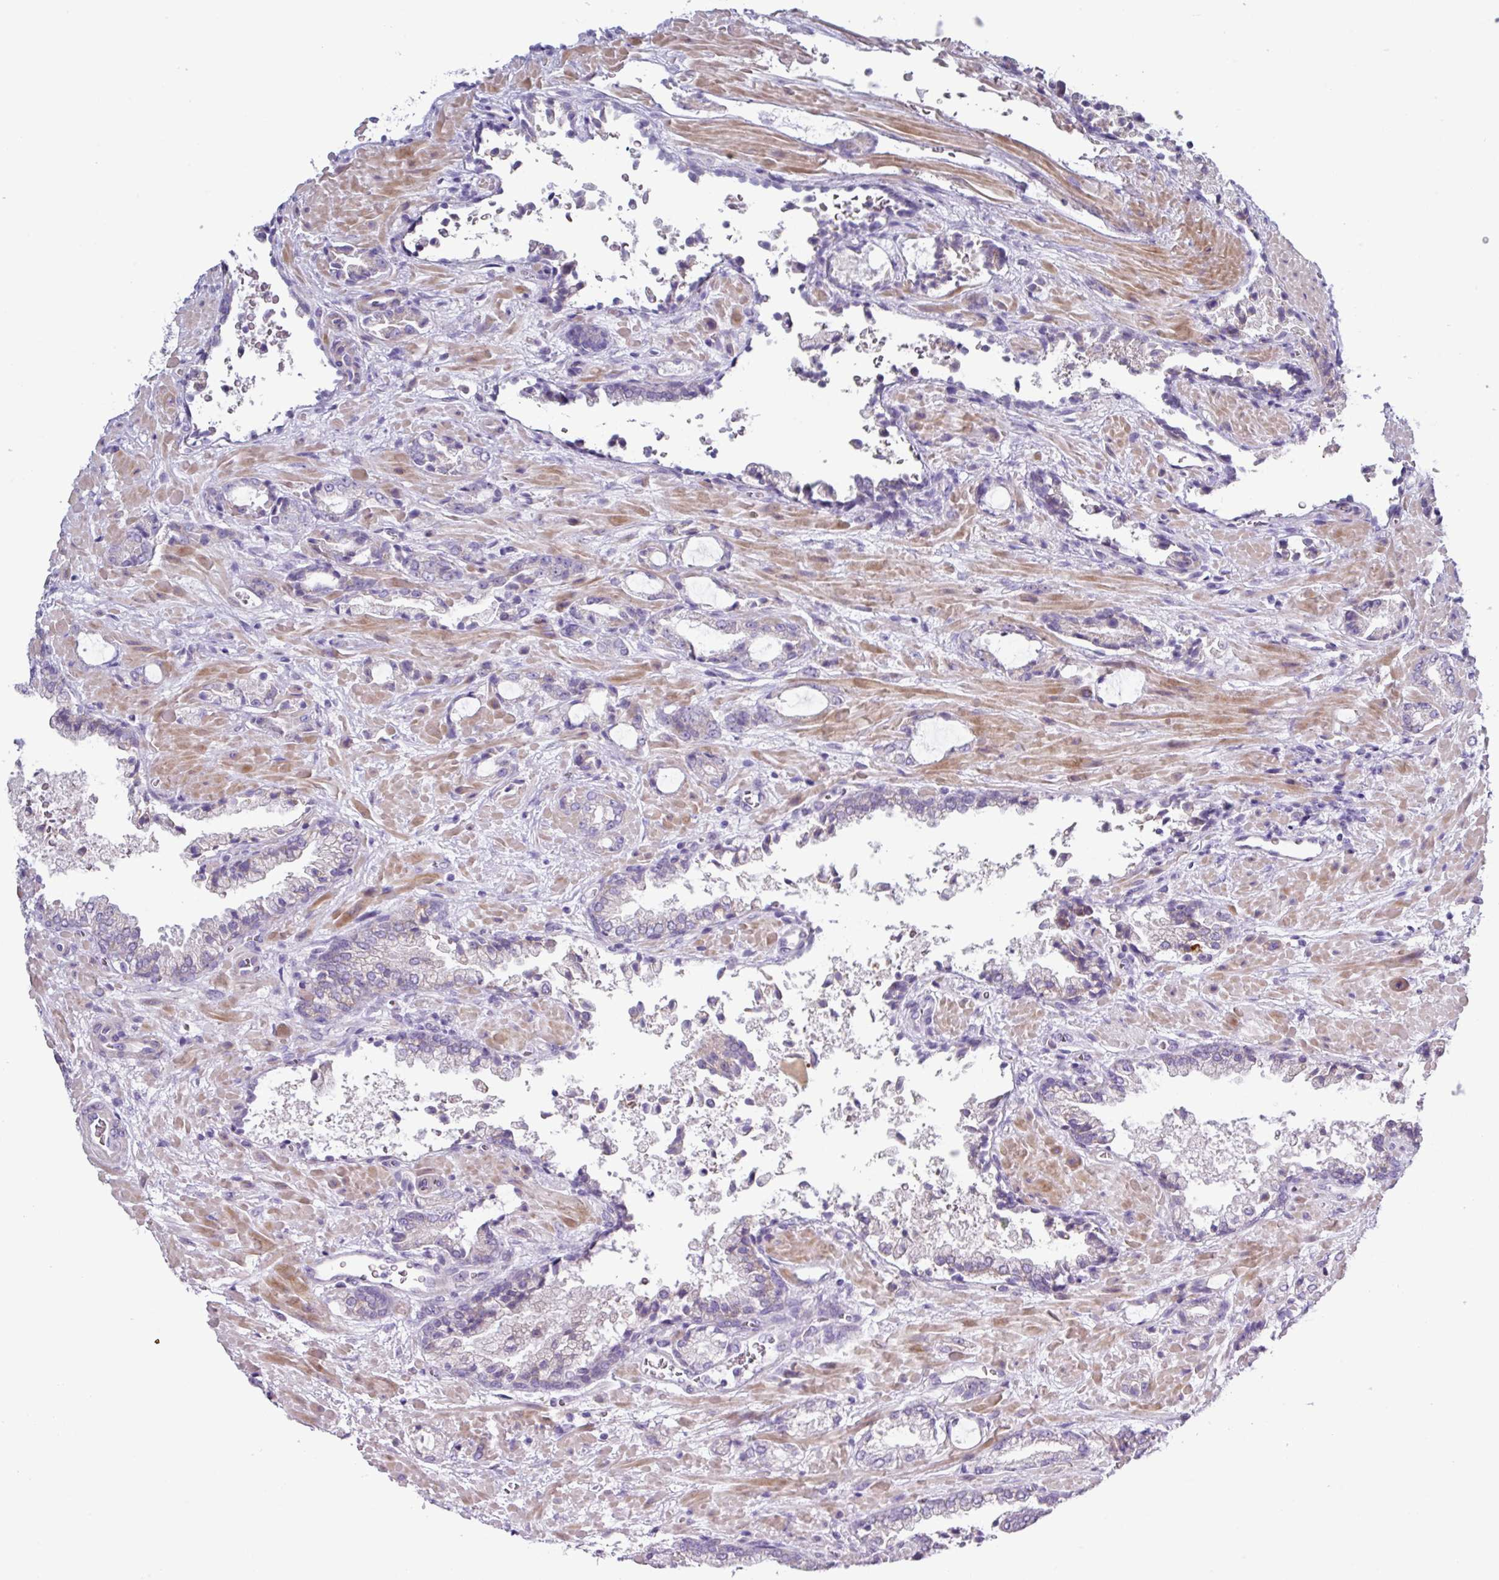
{"staining": {"intensity": "negative", "quantity": "none", "location": "none"}, "tissue": "prostate cancer", "cell_type": "Tumor cells", "image_type": "cancer", "snomed": [{"axis": "morphology", "description": "Adenocarcinoma, High grade"}, {"axis": "topography", "description": "Prostate"}], "caption": "Human prostate adenocarcinoma (high-grade) stained for a protein using immunohistochemistry (IHC) exhibits no staining in tumor cells.", "gene": "RGS16", "patient": {"sex": "male", "age": 68}}